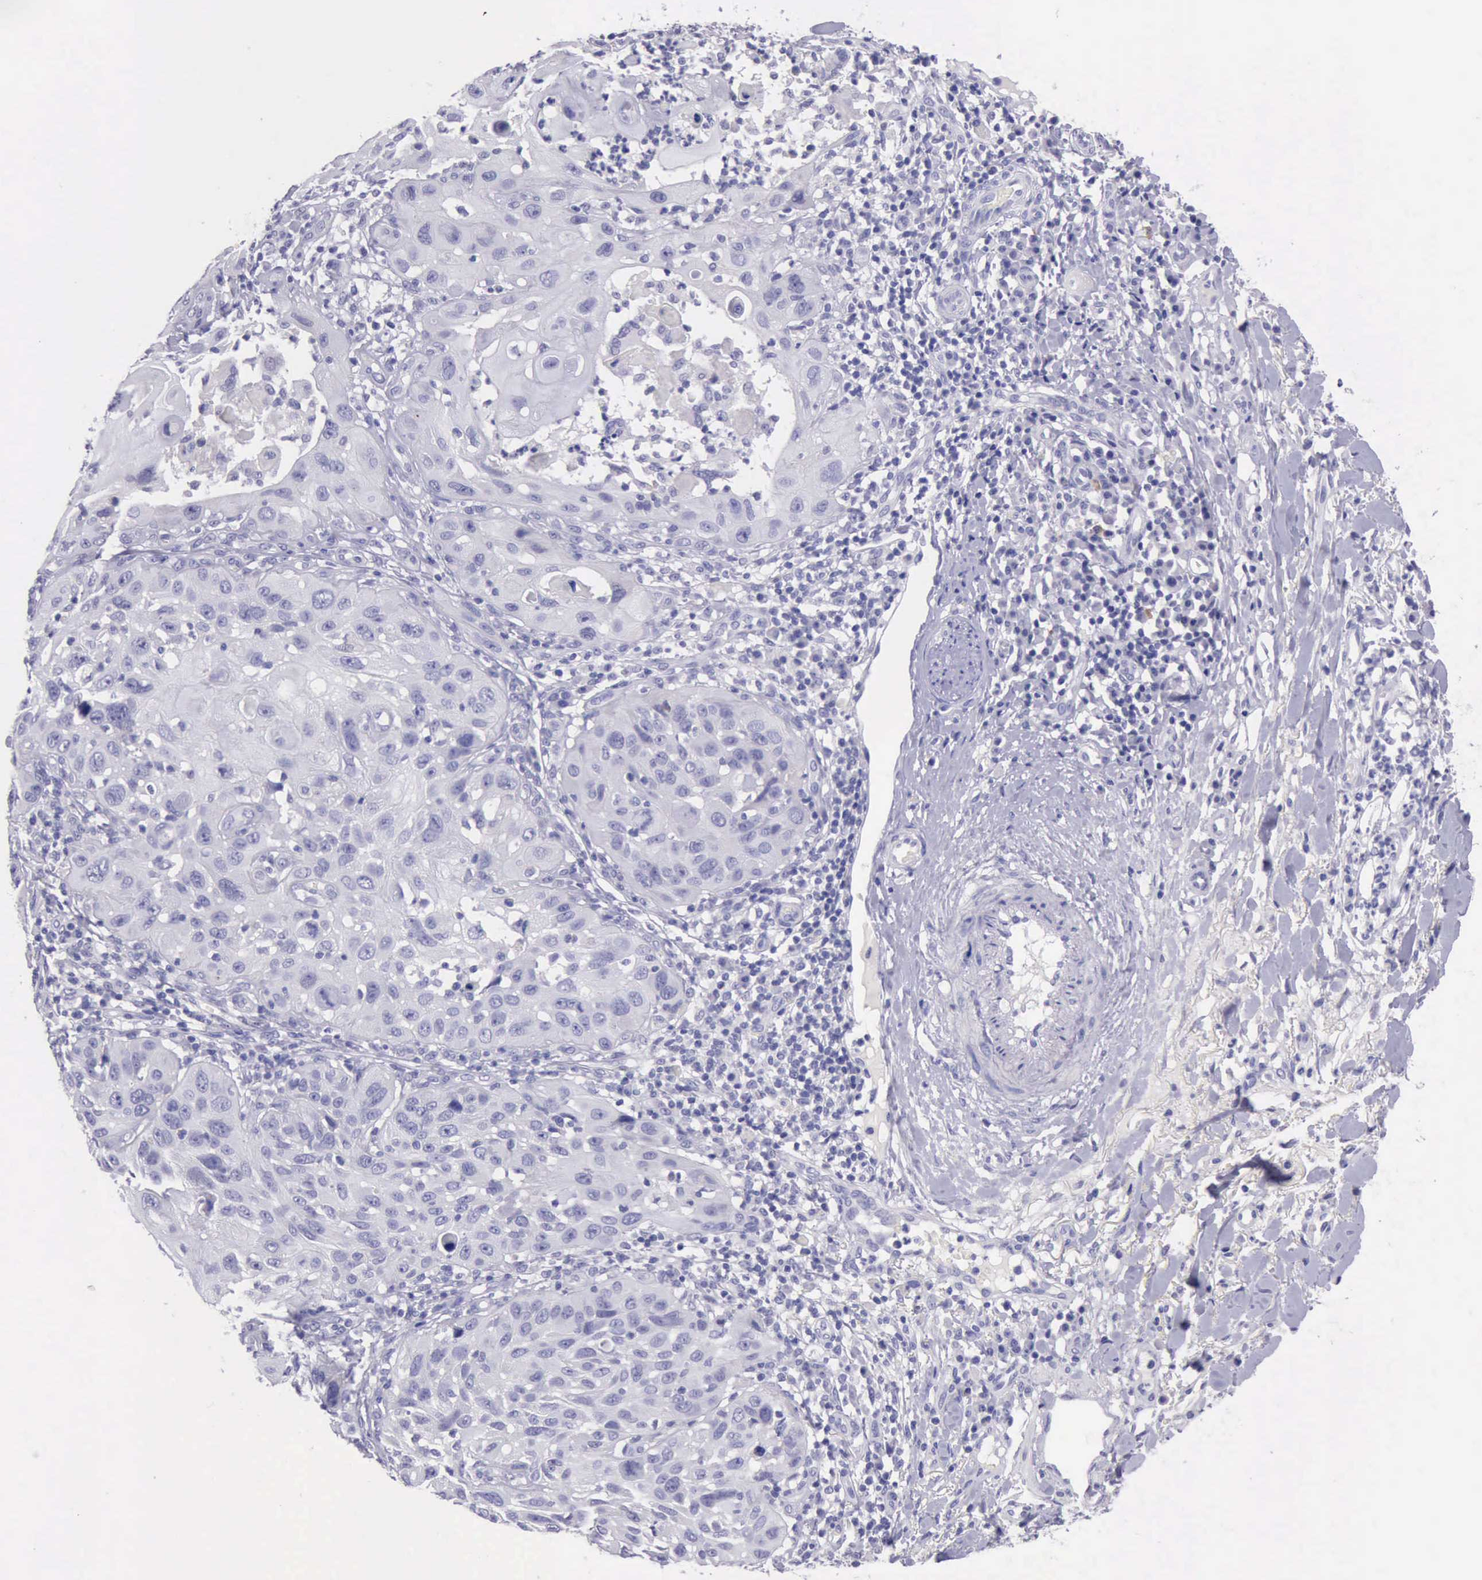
{"staining": {"intensity": "negative", "quantity": "none", "location": "none"}, "tissue": "skin cancer", "cell_type": "Tumor cells", "image_type": "cancer", "snomed": [{"axis": "morphology", "description": "Squamous cell carcinoma, NOS"}, {"axis": "topography", "description": "Skin"}], "caption": "The histopathology image reveals no staining of tumor cells in skin cancer (squamous cell carcinoma).", "gene": "LRFN5", "patient": {"sex": "female", "age": 89}}